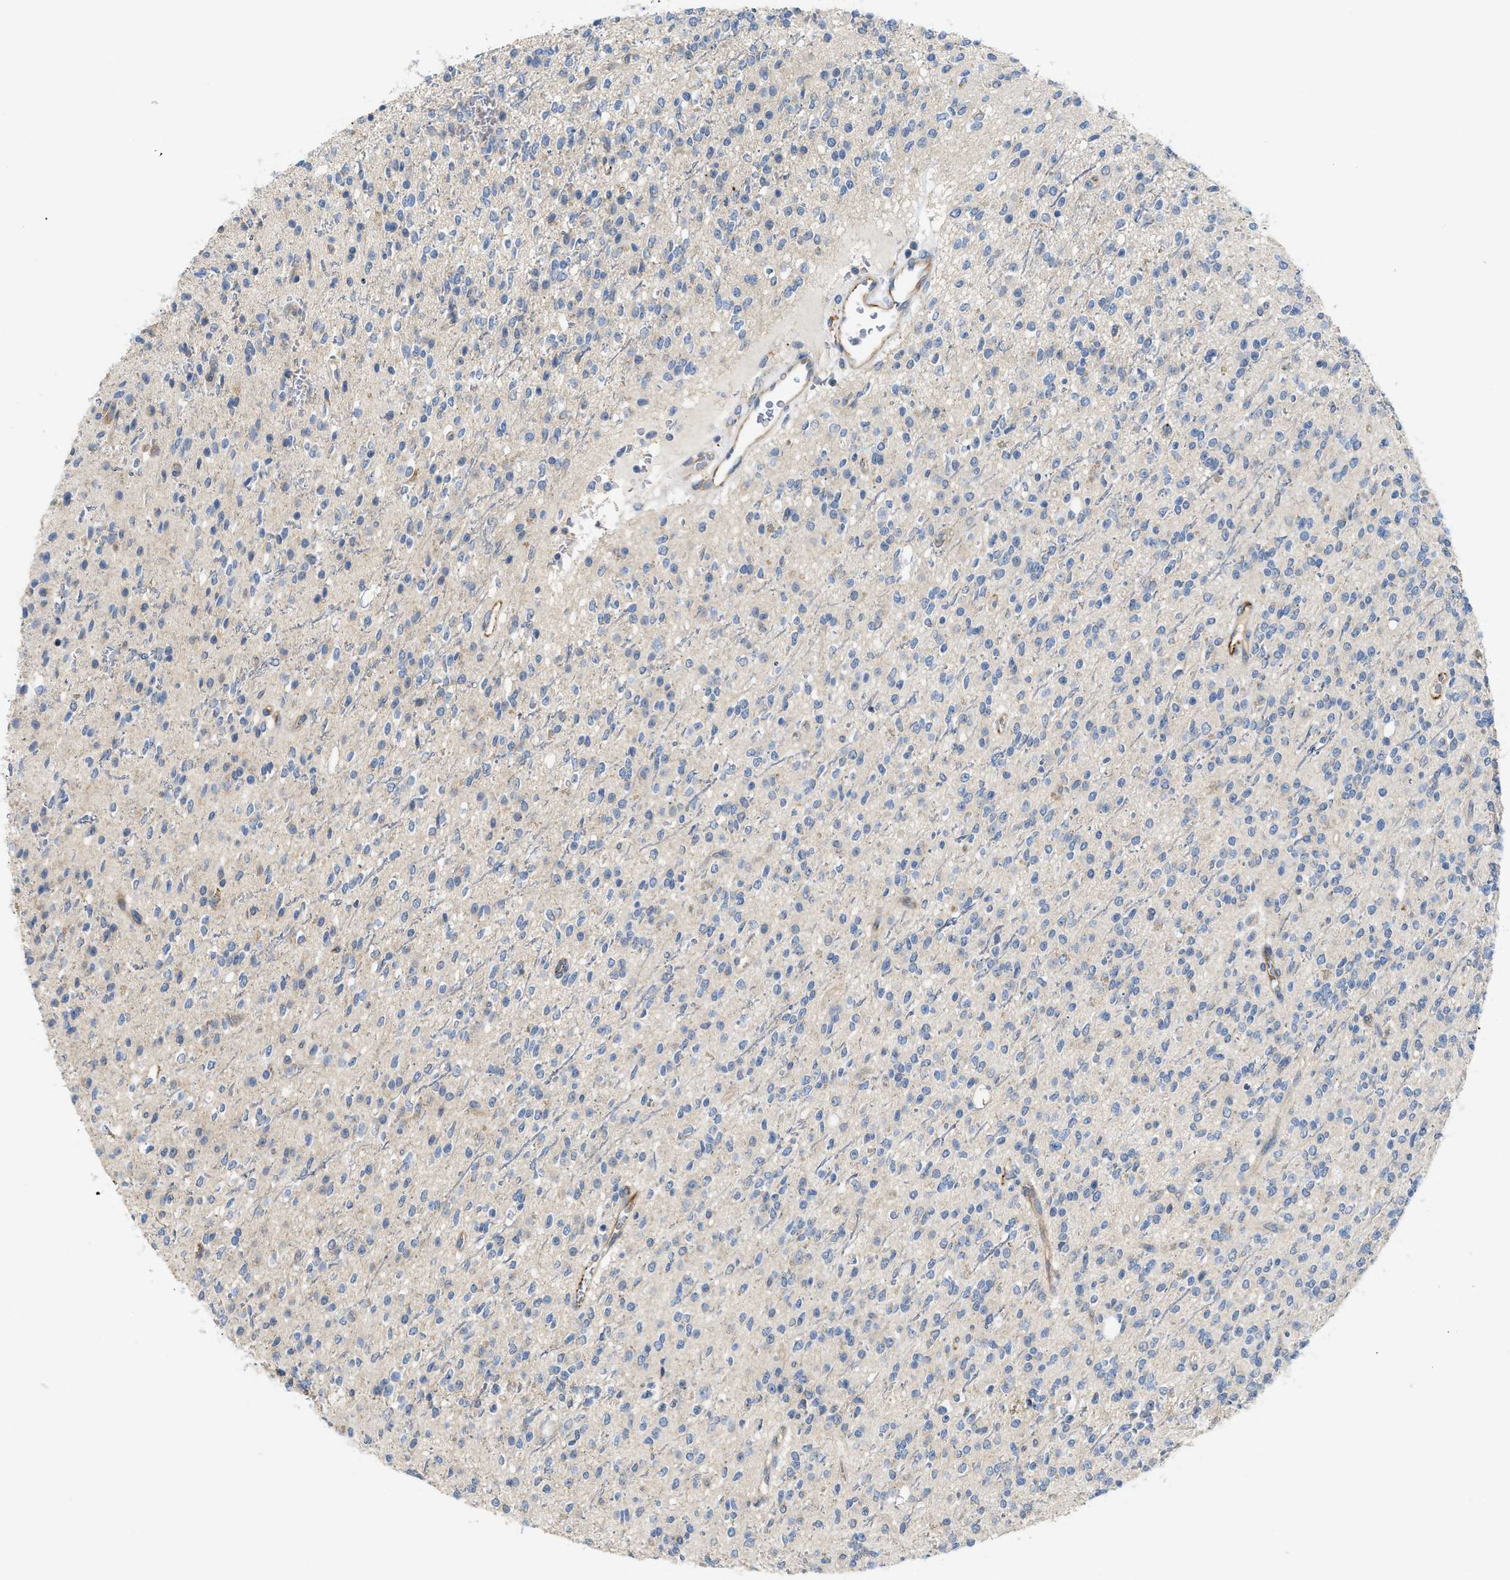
{"staining": {"intensity": "negative", "quantity": "none", "location": "none"}, "tissue": "glioma", "cell_type": "Tumor cells", "image_type": "cancer", "snomed": [{"axis": "morphology", "description": "Glioma, malignant, High grade"}, {"axis": "topography", "description": "Brain"}], "caption": "Malignant high-grade glioma was stained to show a protein in brown. There is no significant staining in tumor cells. (DAB (3,3'-diaminobenzidine) immunohistochemistry (IHC) with hematoxylin counter stain).", "gene": "DHX58", "patient": {"sex": "male", "age": 34}}